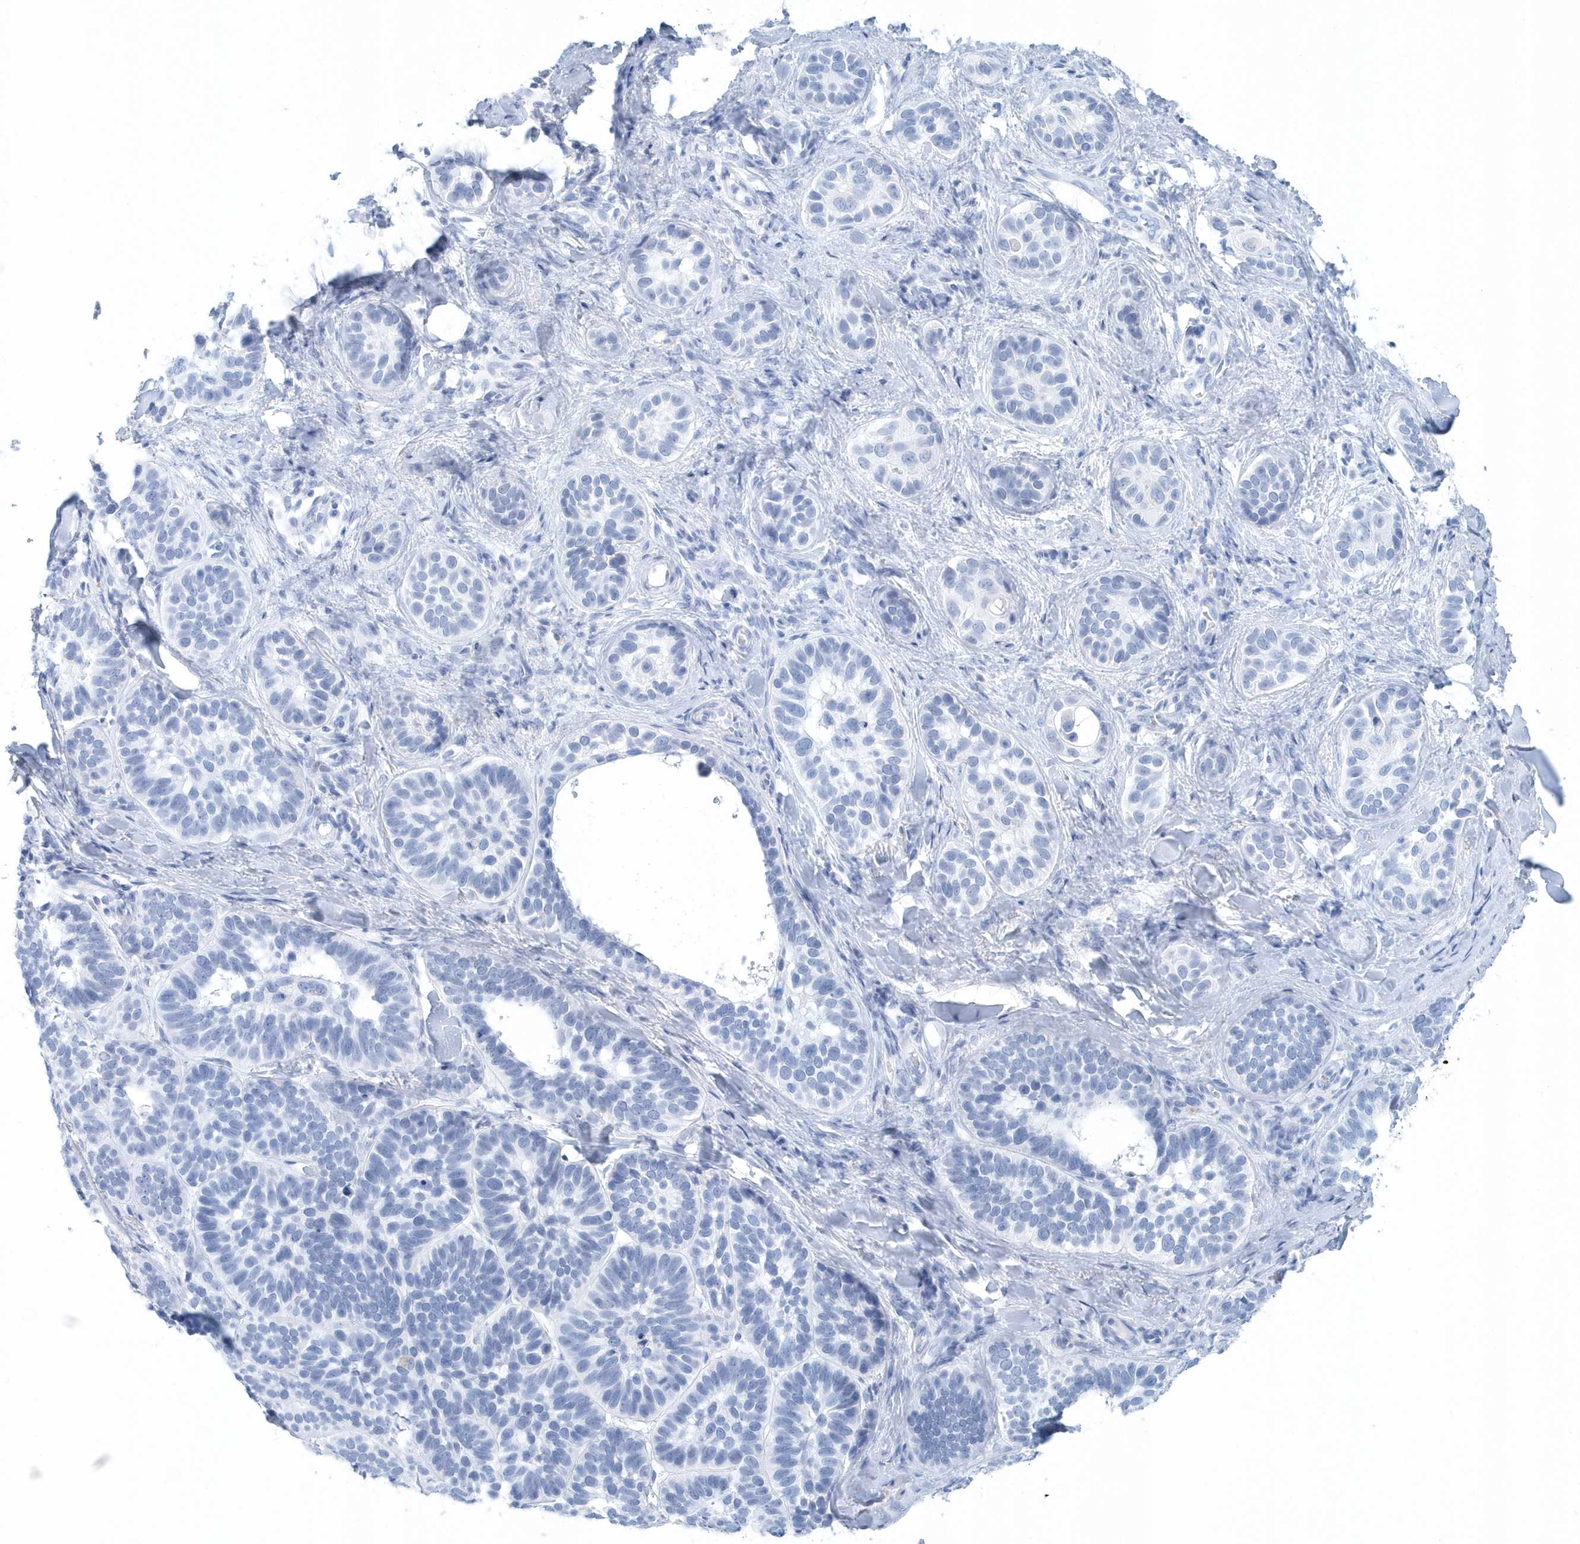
{"staining": {"intensity": "negative", "quantity": "none", "location": "none"}, "tissue": "skin cancer", "cell_type": "Tumor cells", "image_type": "cancer", "snomed": [{"axis": "morphology", "description": "Basal cell carcinoma"}, {"axis": "topography", "description": "Skin"}], "caption": "A high-resolution histopathology image shows IHC staining of skin cancer, which demonstrates no significant positivity in tumor cells.", "gene": "PTPRO", "patient": {"sex": "male", "age": 62}}